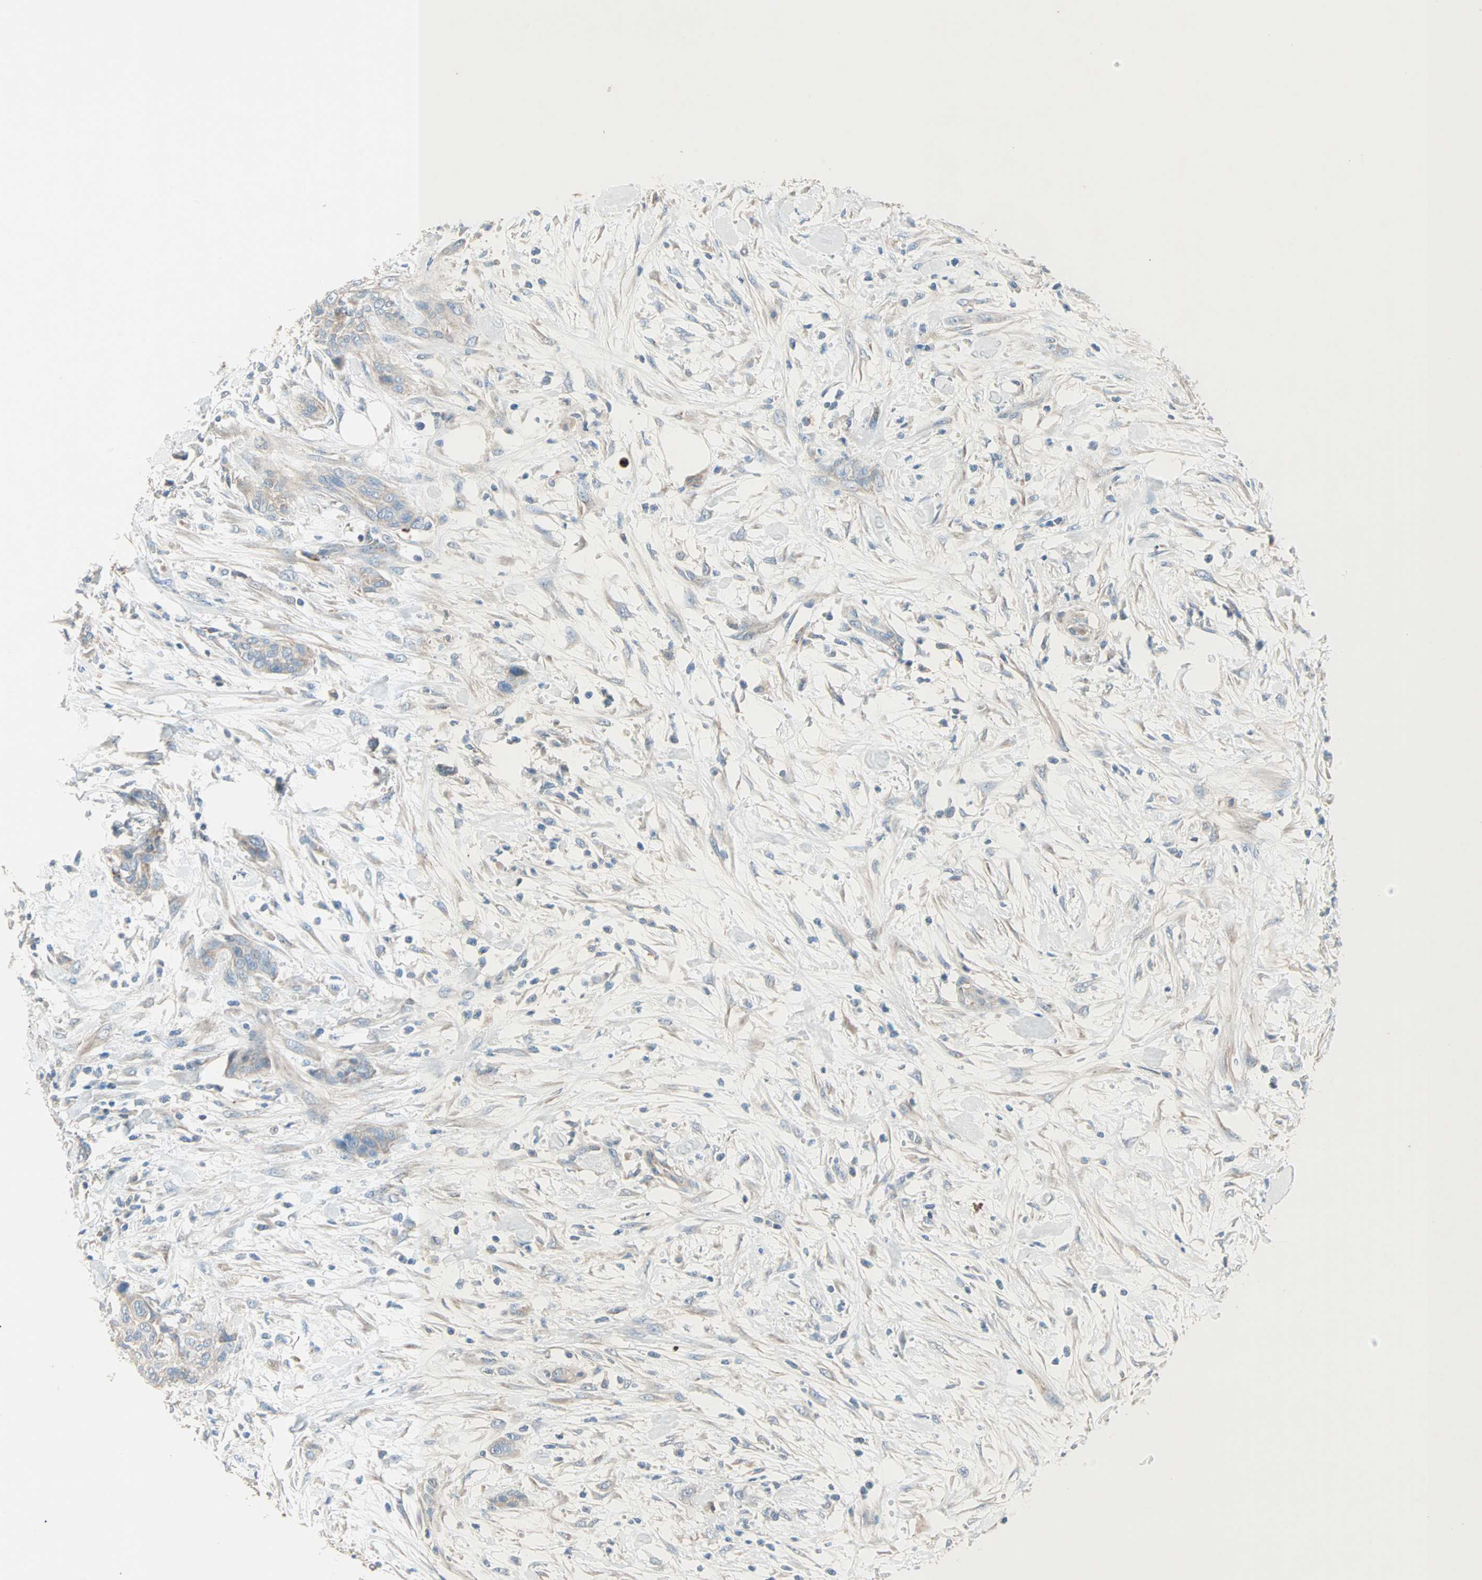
{"staining": {"intensity": "weak", "quantity": "<25%", "location": "cytoplasmic/membranous"}, "tissue": "urothelial cancer", "cell_type": "Tumor cells", "image_type": "cancer", "snomed": [{"axis": "morphology", "description": "Urothelial carcinoma, High grade"}, {"axis": "topography", "description": "Urinary bladder"}], "caption": "An image of urothelial cancer stained for a protein displays no brown staining in tumor cells.", "gene": "ACVRL1", "patient": {"sex": "male", "age": 35}}